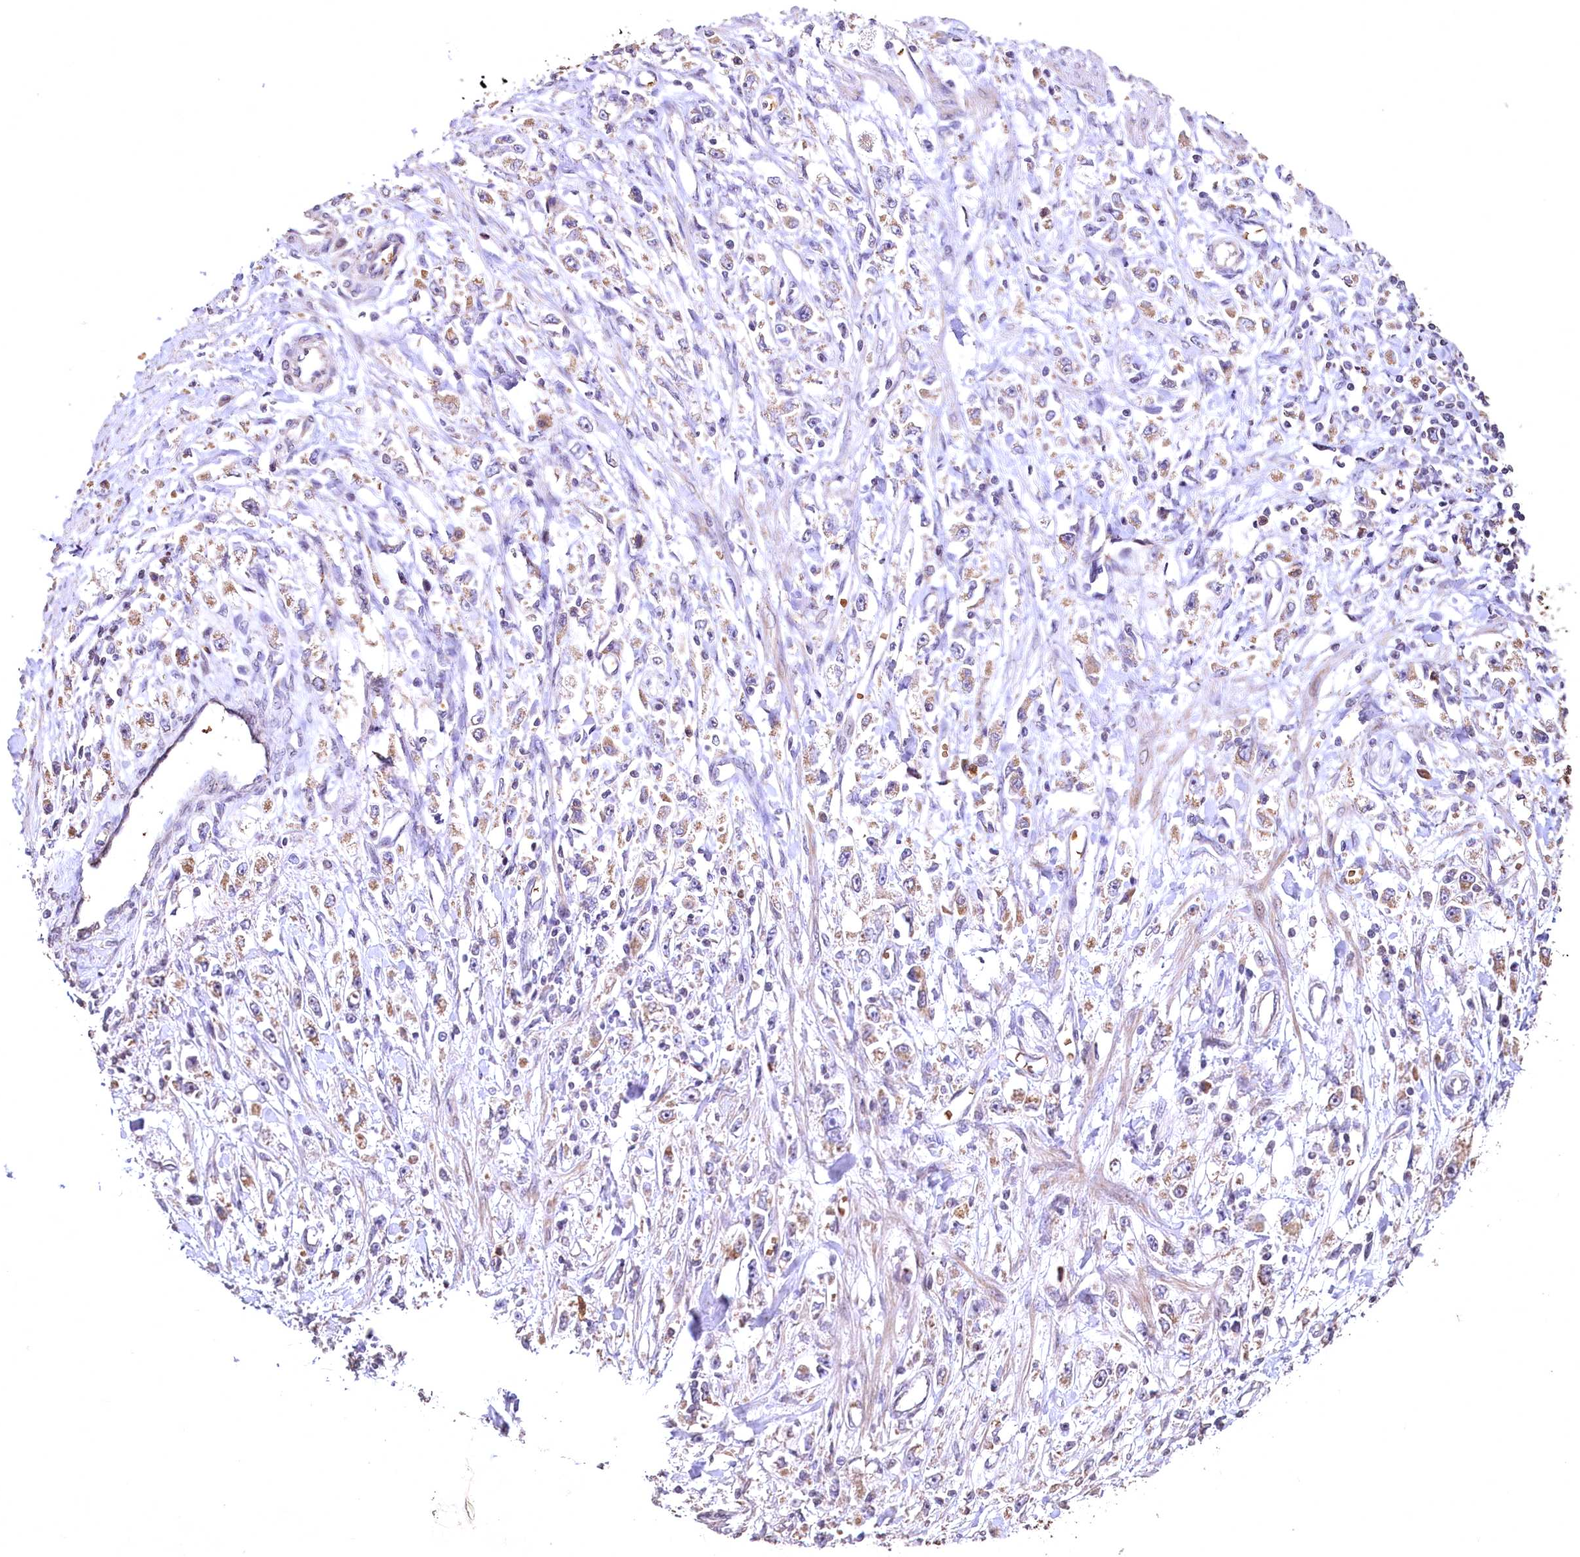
{"staining": {"intensity": "weak", "quantity": "25%-75%", "location": "cytoplasmic/membranous"}, "tissue": "stomach cancer", "cell_type": "Tumor cells", "image_type": "cancer", "snomed": [{"axis": "morphology", "description": "Adenocarcinoma, NOS"}, {"axis": "topography", "description": "Stomach"}], "caption": "An IHC histopathology image of tumor tissue is shown. Protein staining in brown shows weak cytoplasmic/membranous positivity in stomach adenocarcinoma within tumor cells.", "gene": "SPTA1", "patient": {"sex": "female", "age": 59}}